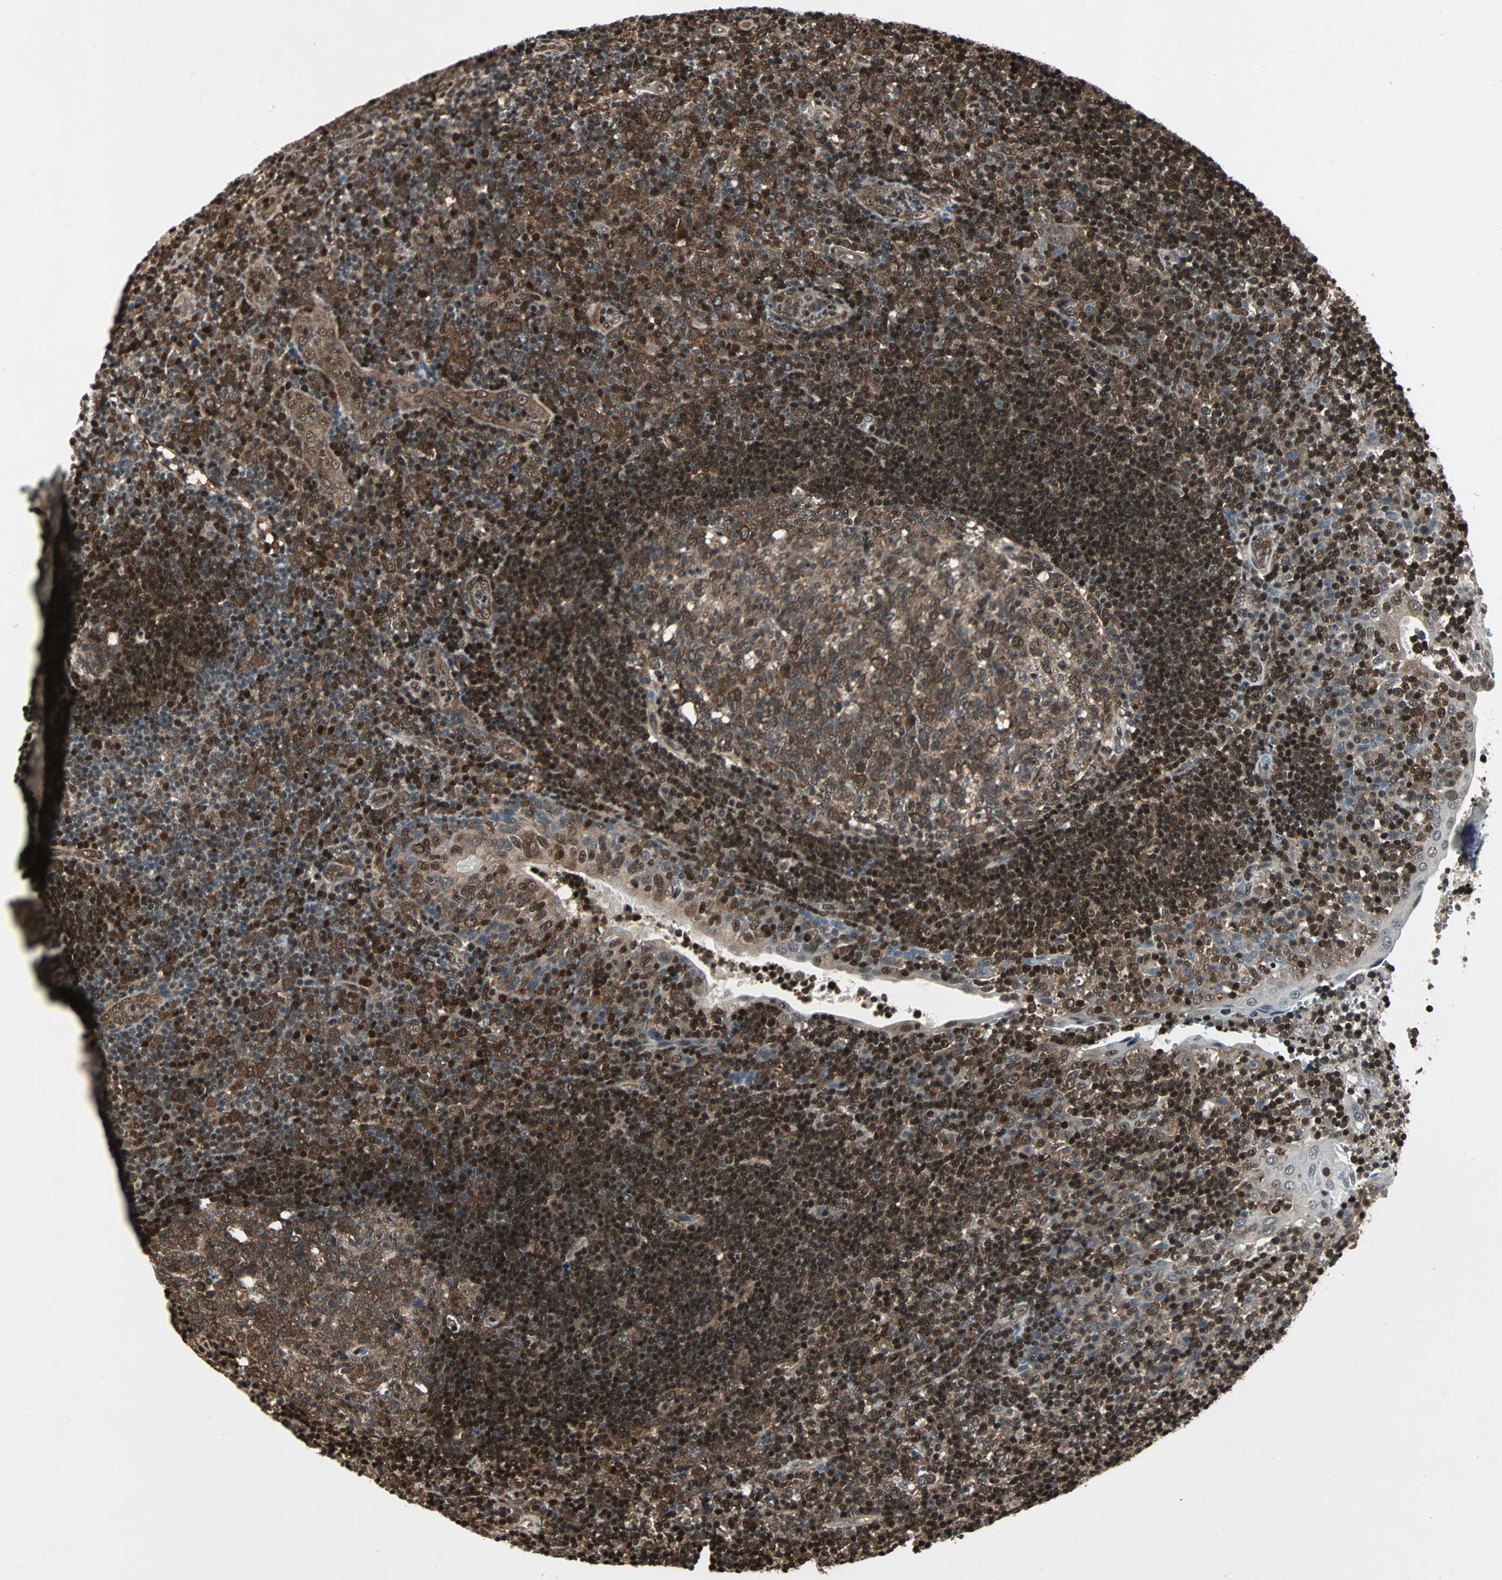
{"staining": {"intensity": "moderate", "quantity": ">75%", "location": "cytoplasmic/membranous,nuclear"}, "tissue": "tonsil", "cell_type": "Germinal center cells", "image_type": "normal", "snomed": [{"axis": "morphology", "description": "Normal tissue, NOS"}, {"axis": "topography", "description": "Tonsil"}], "caption": "Brown immunohistochemical staining in benign tonsil demonstrates moderate cytoplasmic/membranous,nuclear expression in about >75% of germinal center cells.", "gene": "ACLY", "patient": {"sex": "female", "age": 40}}